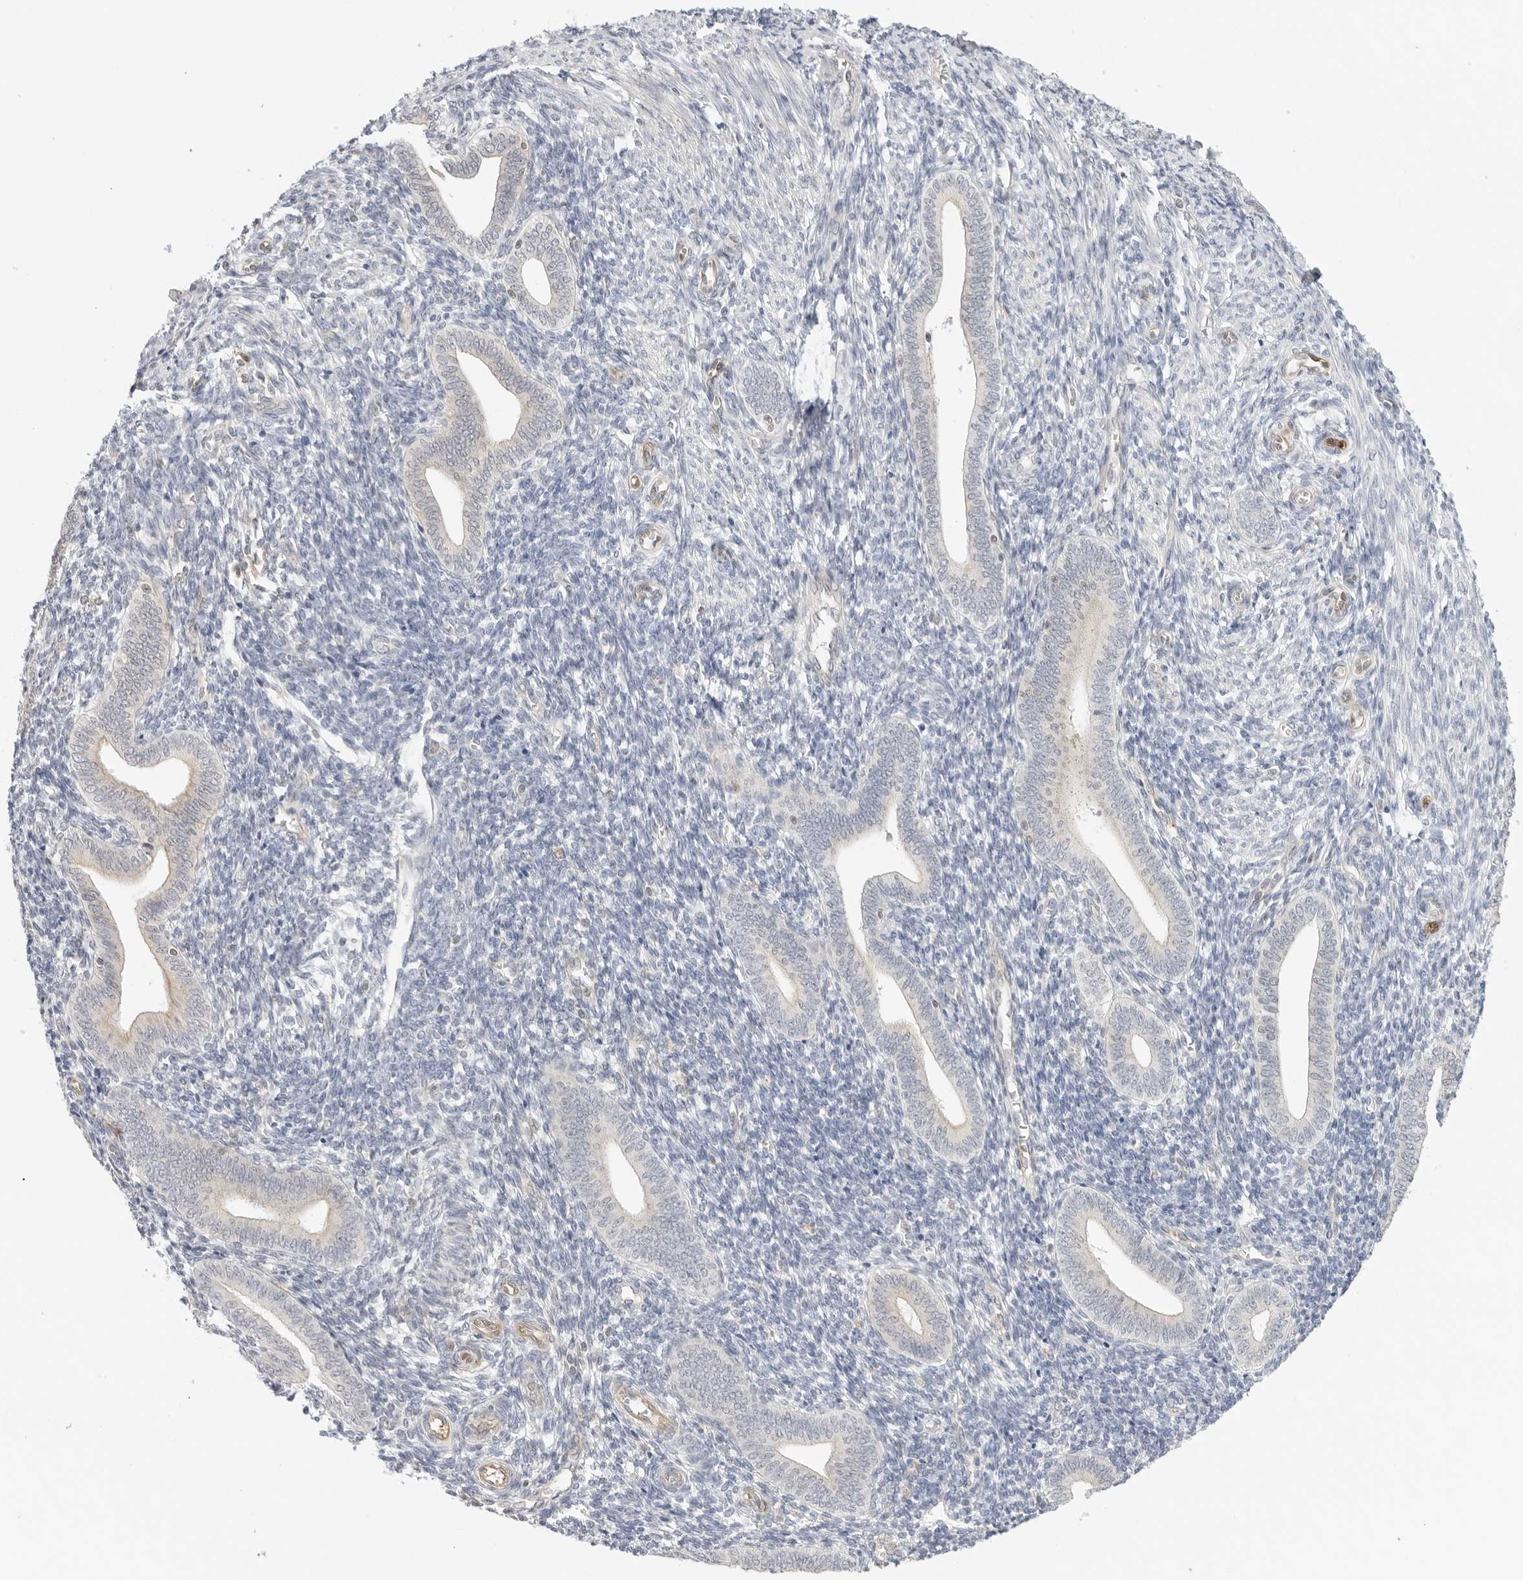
{"staining": {"intensity": "negative", "quantity": "none", "location": "none"}, "tissue": "endometrium", "cell_type": "Cells in endometrial stroma", "image_type": "normal", "snomed": [{"axis": "morphology", "description": "Normal tissue, NOS"}, {"axis": "topography", "description": "Uterus"}, {"axis": "topography", "description": "Endometrium"}], "caption": "High power microscopy image of an IHC photomicrograph of unremarkable endometrium, revealing no significant expression in cells in endometrial stroma.", "gene": "OSCP1", "patient": {"sex": "female", "age": 33}}